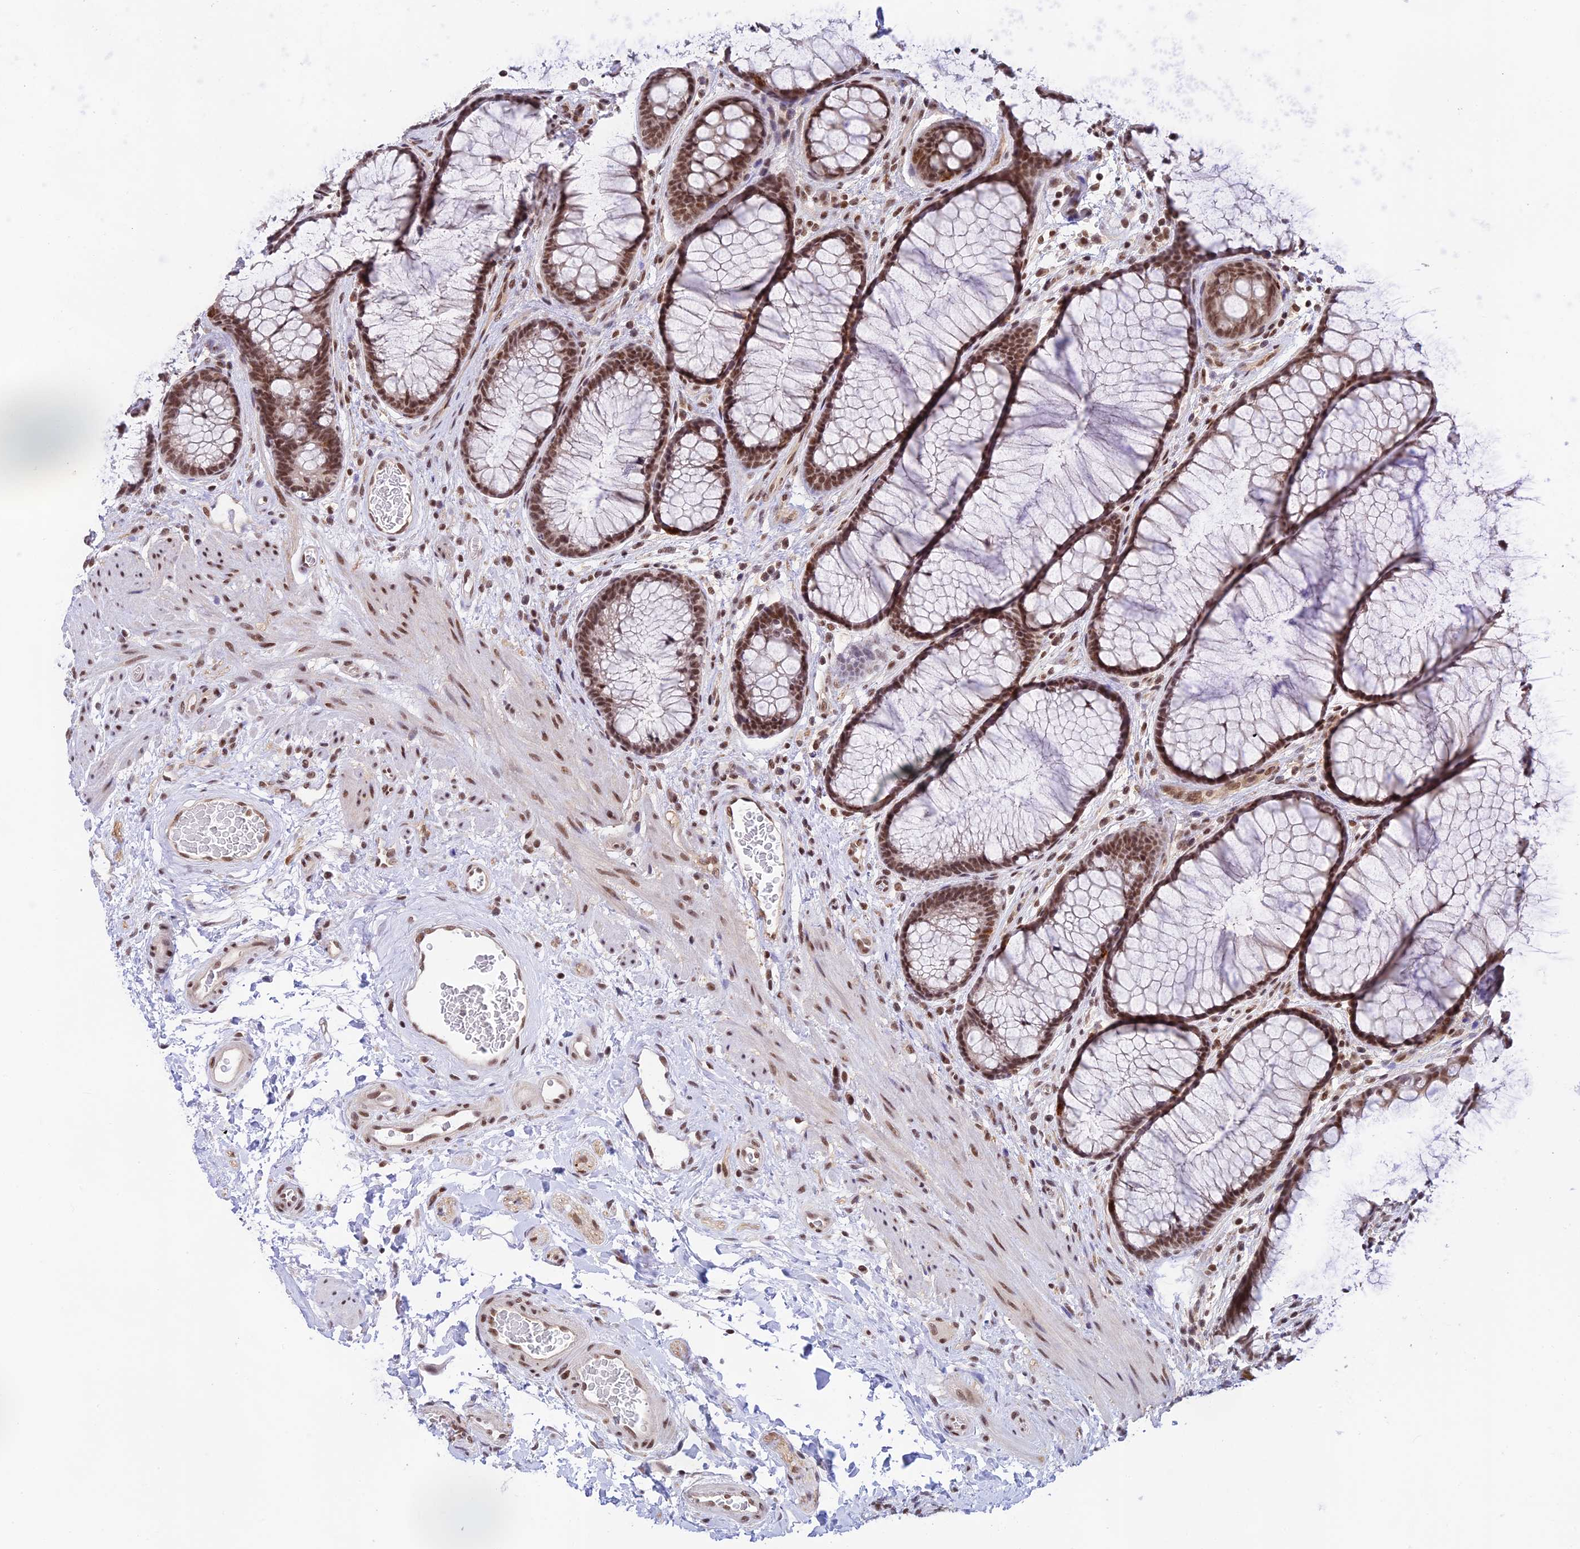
{"staining": {"intensity": "moderate", "quantity": ">75%", "location": "nuclear"}, "tissue": "colon", "cell_type": "Endothelial cells", "image_type": "normal", "snomed": [{"axis": "morphology", "description": "Normal tissue, NOS"}, {"axis": "topography", "description": "Colon"}], "caption": "Immunohistochemistry (IHC) micrograph of normal colon: colon stained using IHC reveals medium levels of moderate protein expression localized specifically in the nuclear of endothelial cells, appearing as a nuclear brown color.", "gene": "THAP11", "patient": {"sex": "female", "age": 82}}